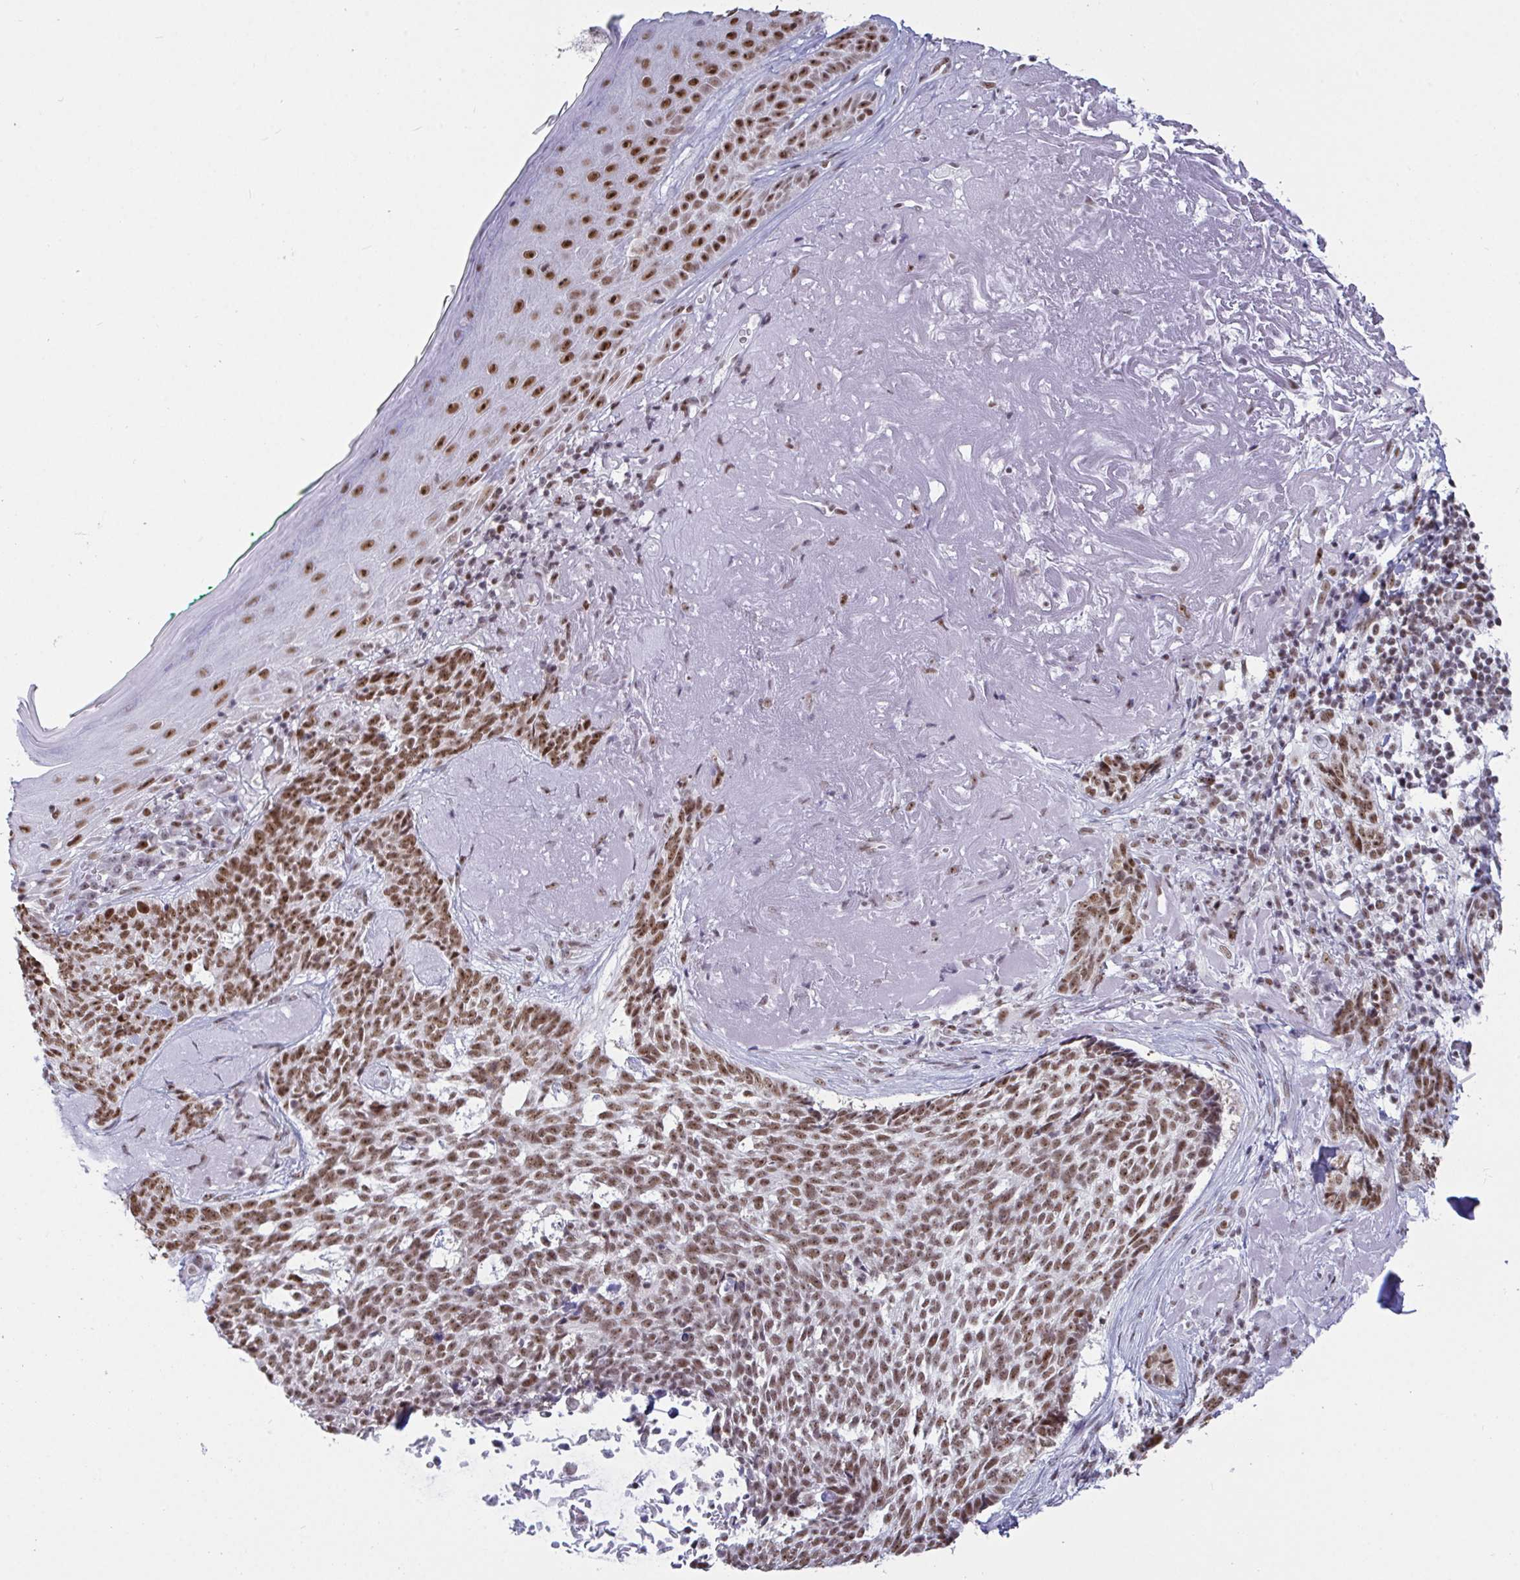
{"staining": {"intensity": "moderate", "quantity": ">75%", "location": "nuclear"}, "tissue": "skin cancer", "cell_type": "Tumor cells", "image_type": "cancer", "snomed": [{"axis": "morphology", "description": "Basal cell carcinoma"}, {"axis": "topography", "description": "Skin"}, {"axis": "topography", "description": "Skin of face"}], "caption": "Immunohistochemical staining of skin cancer displays medium levels of moderate nuclear protein expression in about >75% of tumor cells. (DAB IHC, brown staining for protein, blue staining for nuclei).", "gene": "SUPT16H", "patient": {"sex": "female", "age": 95}}